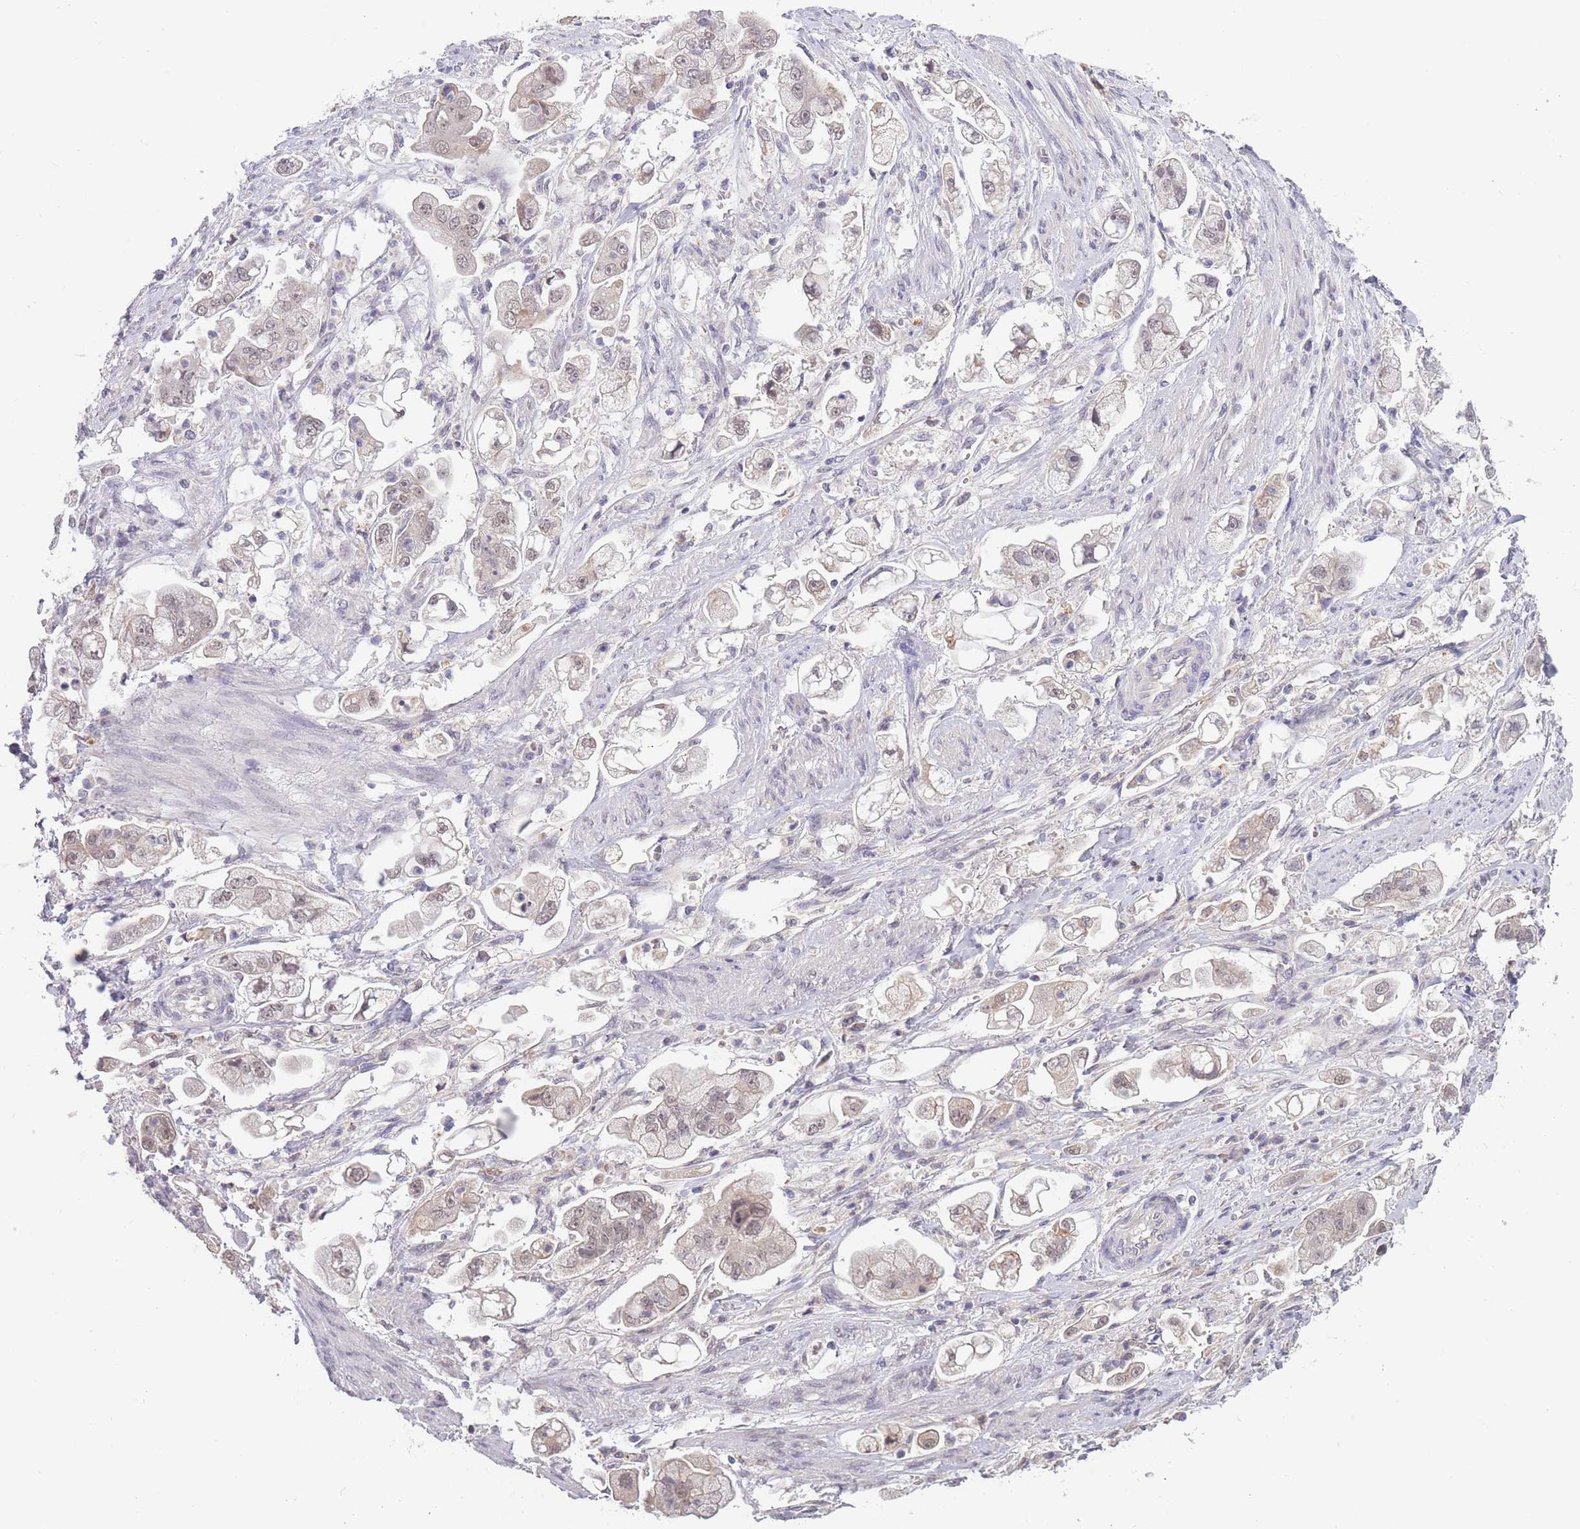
{"staining": {"intensity": "weak", "quantity": "25%-75%", "location": "nuclear"}, "tissue": "stomach cancer", "cell_type": "Tumor cells", "image_type": "cancer", "snomed": [{"axis": "morphology", "description": "Adenocarcinoma, NOS"}, {"axis": "topography", "description": "Stomach"}], "caption": "A micrograph showing weak nuclear expression in about 25%-75% of tumor cells in stomach cancer, as visualized by brown immunohistochemical staining.", "gene": "GOLGA6L25", "patient": {"sex": "male", "age": 62}}